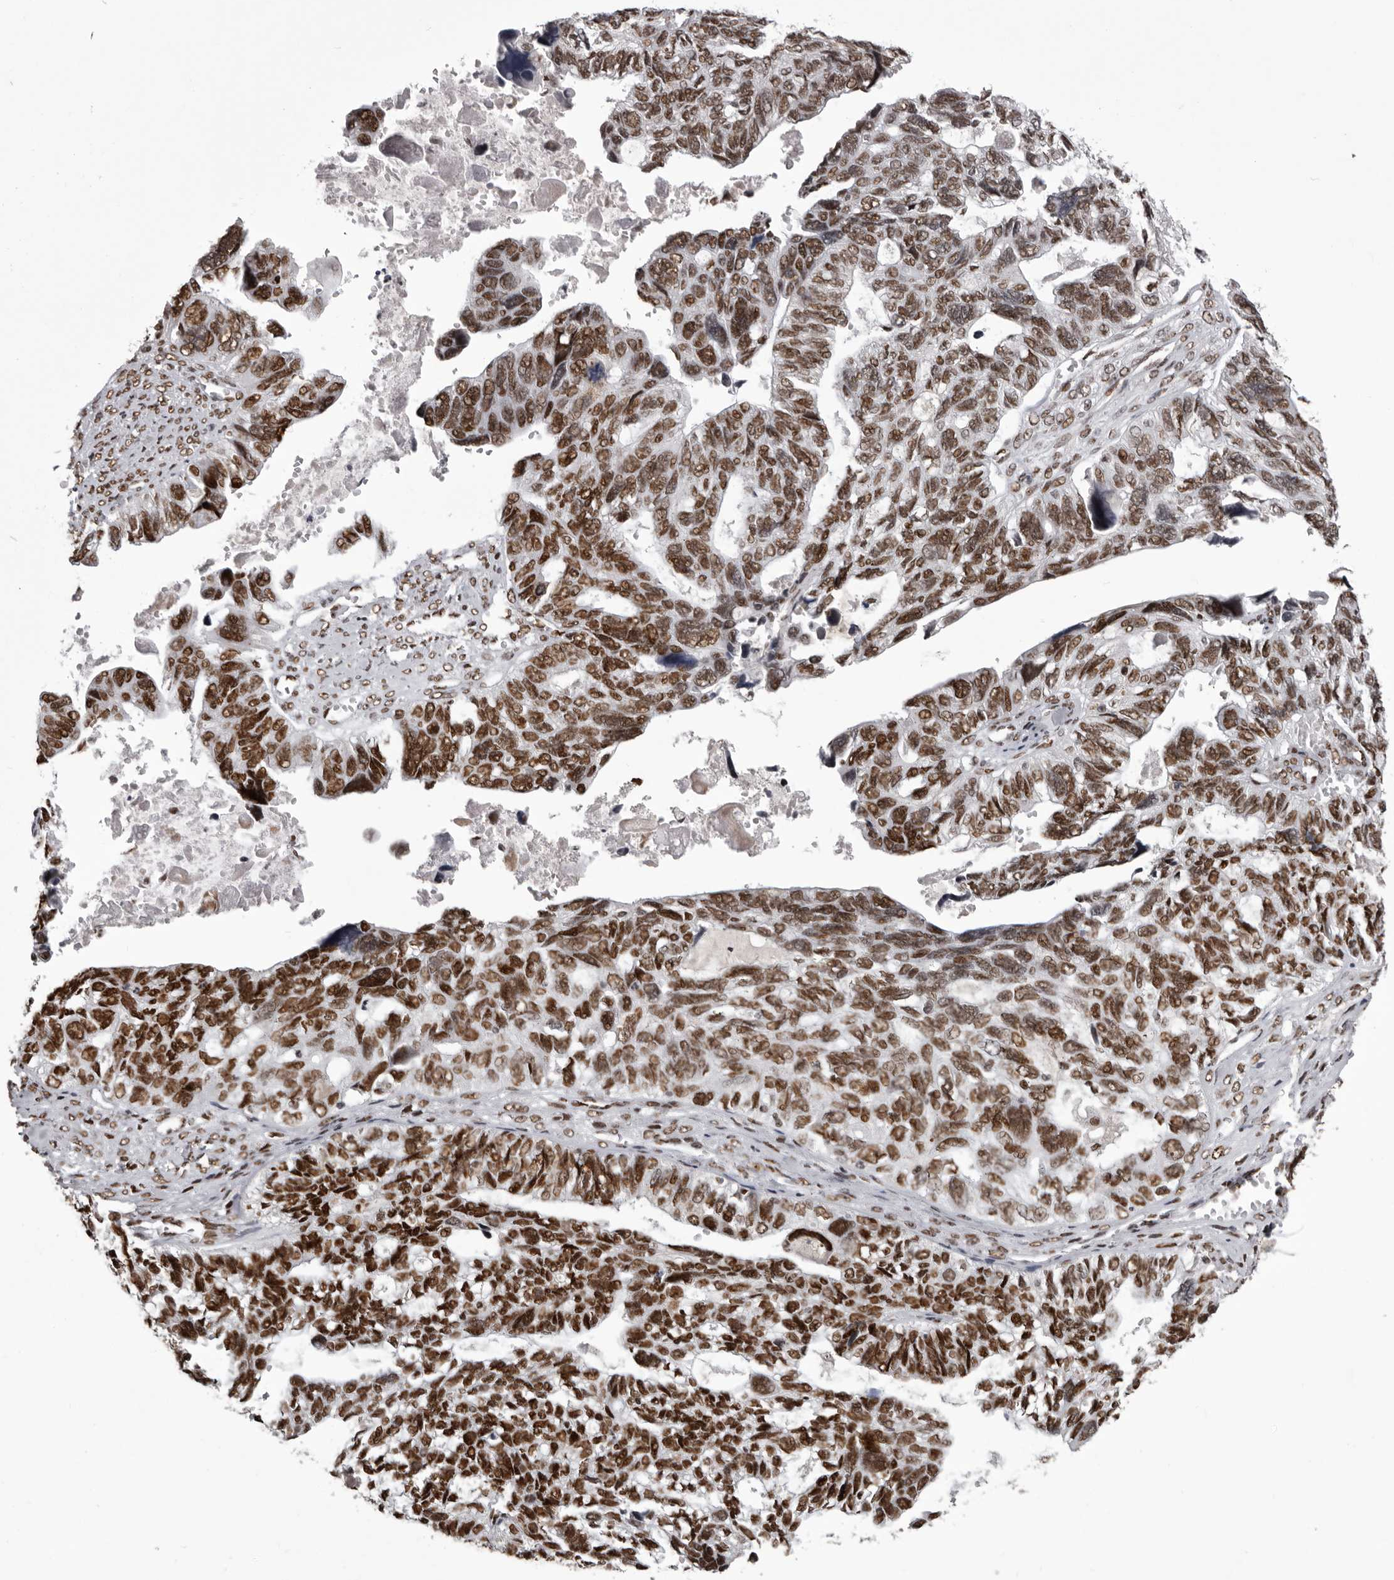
{"staining": {"intensity": "strong", "quantity": ">75%", "location": "nuclear"}, "tissue": "ovarian cancer", "cell_type": "Tumor cells", "image_type": "cancer", "snomed": [{"axis": "morphology", "description": "Cystadenocarcinoma, serous, NOS"}, {"axis": "topography", "description": "Ovary"}], "caption": "About >75% of tumor cells in ovarian cancer (serous cystadenocarcinoma) display strong nuclear protein expression as visualized by brown immunohistochemical staining.", "gene": "NUMA1", "patient": {"sex": "female", "age": 79}}